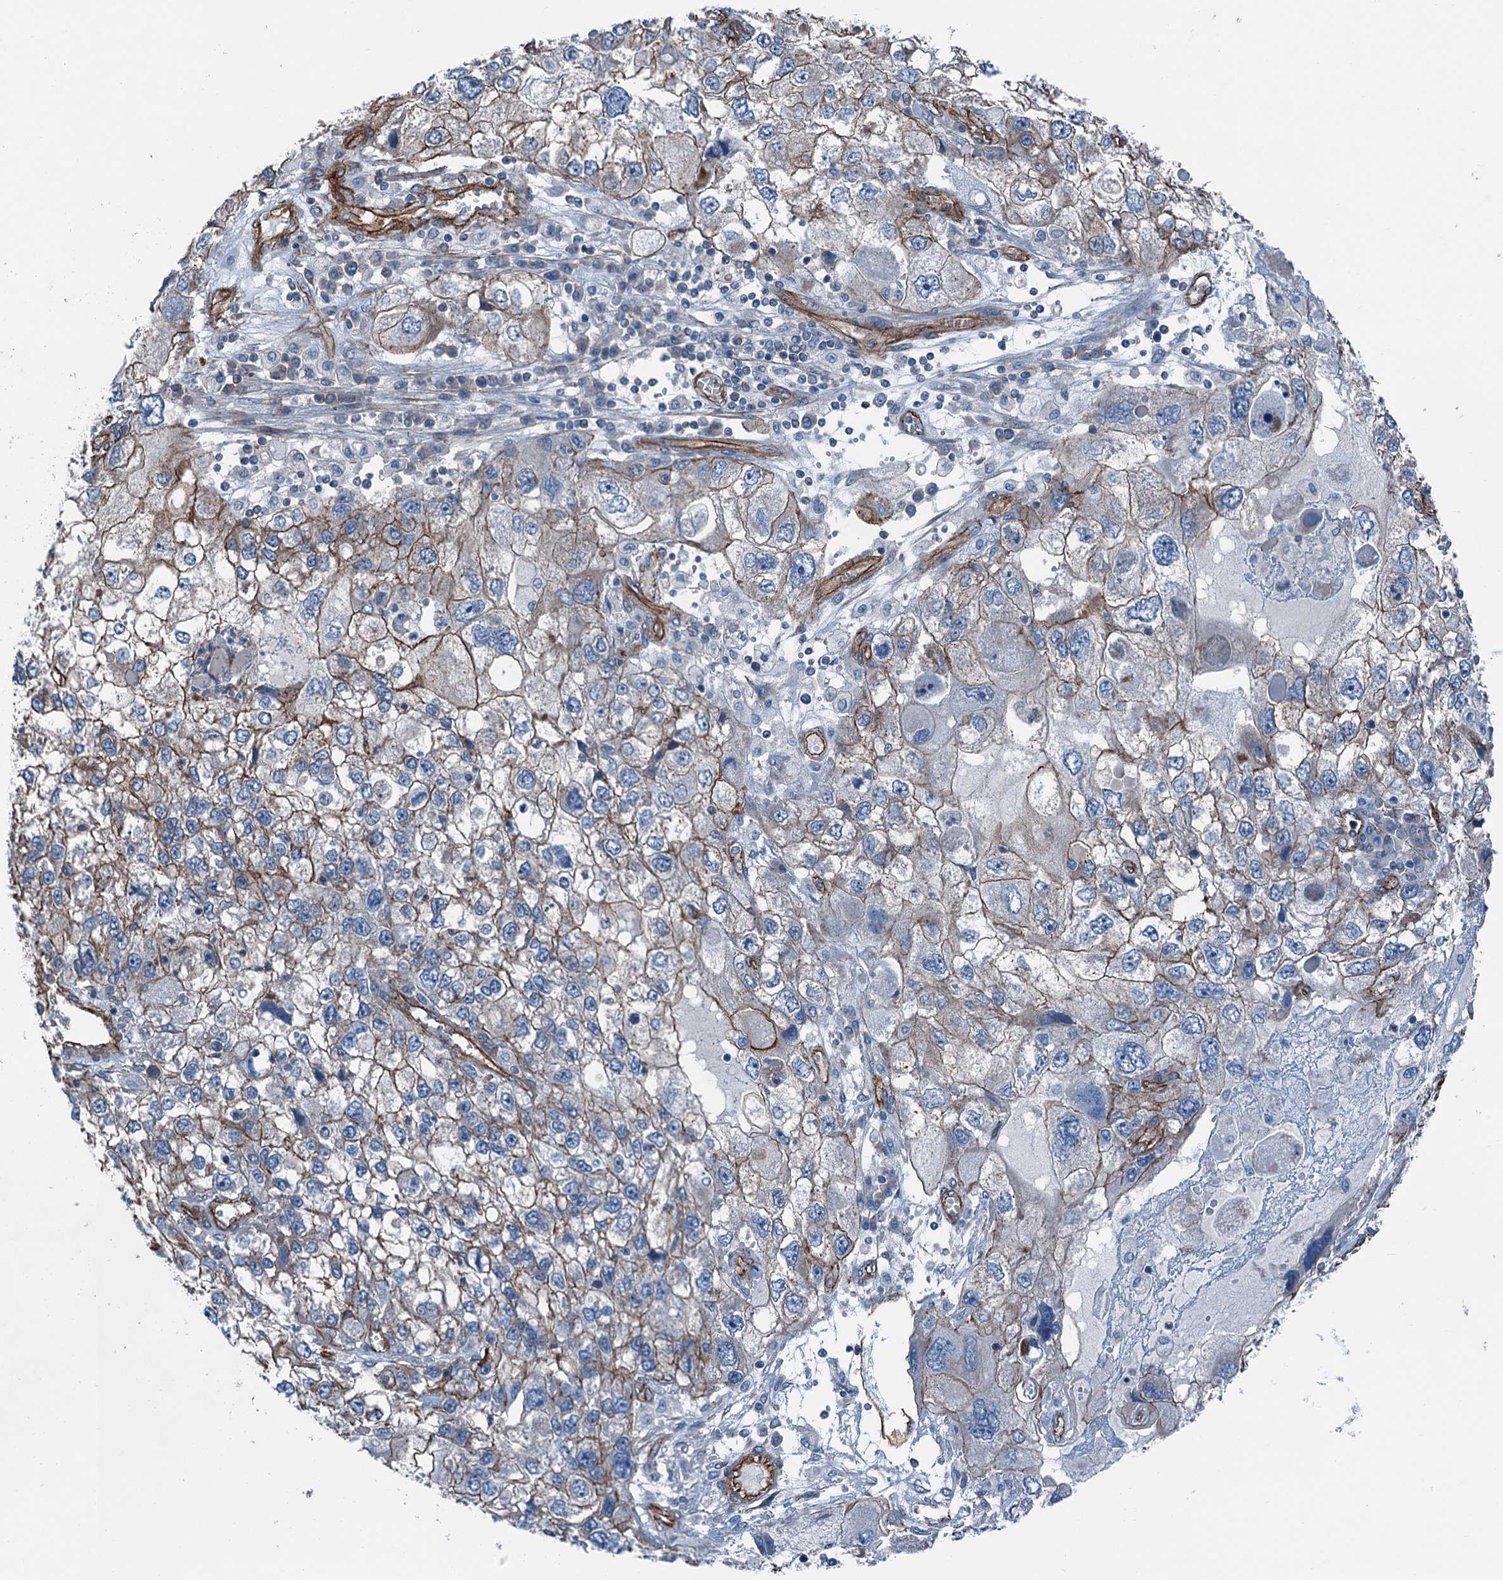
{"staining": {"intensity": "moderate", "quantity": "25%-75%", "location": "cytoplasmic/membranous"}, "tissue": "endometrial cancer", "cell_type": "Tumor cells", "image_type": "cancer", "snomed": [{"axis": "morphology", "description": "Adenocarcinoma, NOS"}, {"axis": "topography", "description": "Endometrium"}], "caption": "This histopathology image demonstrates IHC staining of endometrial cancer (adenocarcinoma), with medium moderate cytoplasmic/membranous positivity in about 25%-75% of tumor cells.", "gene": "NMRAL1", "patient": {"sex": "female", "age": 49}}